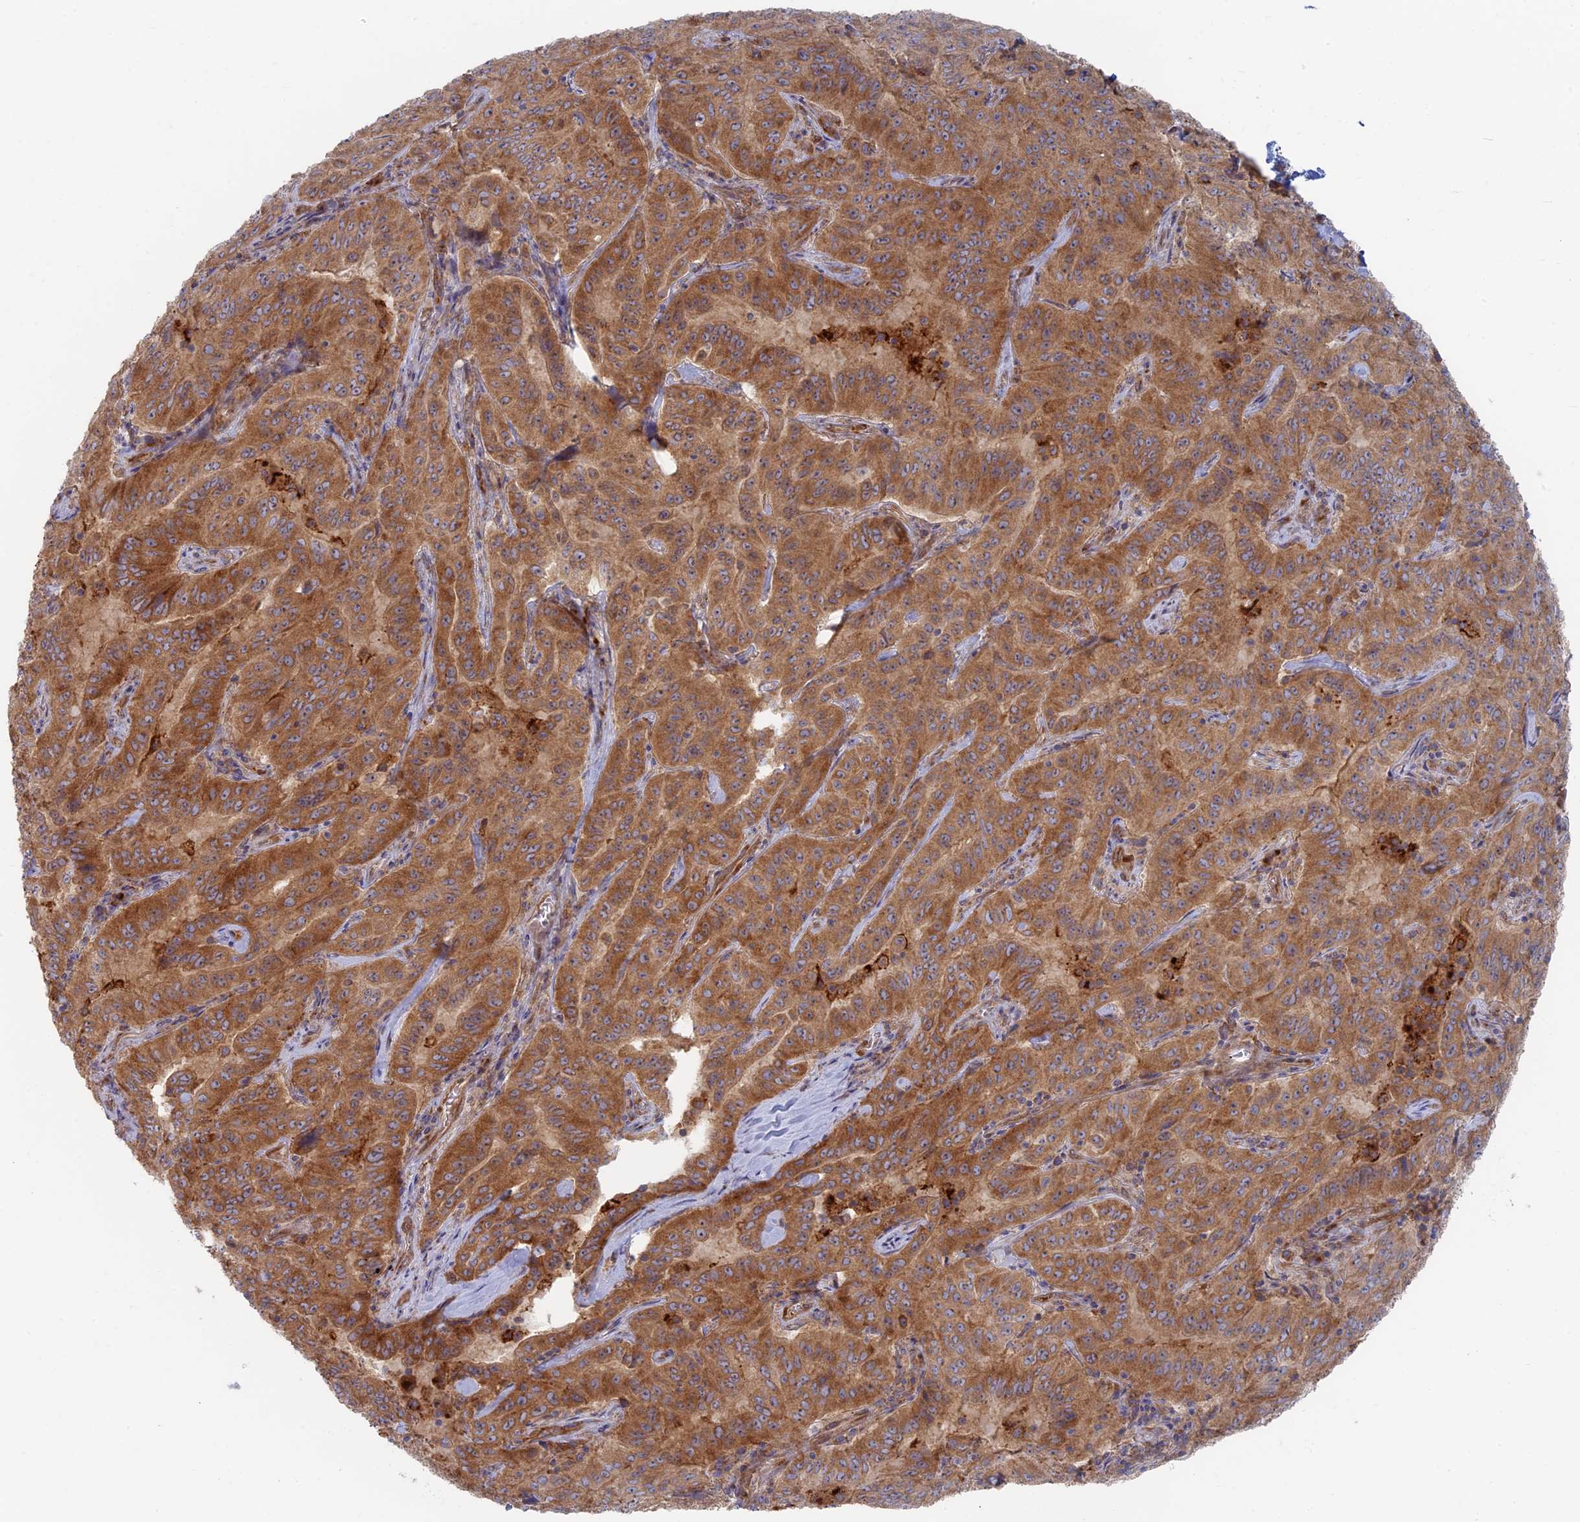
{"staining": {"intensity": "moderate", "quantity": ">75%", "location": "cytoplasmic/membranous"}, "tissue": "pancreatic cancer", "cell_type": "Tumor cells", "image_type": "cancer", "snomed": [{"axis": "morphology", "description": "Adenocarcinoma, NOS"}, {"axis": "topography", "description": "Pancreas"}], "caption": "A high-resolution image shows IHC staining of adenocarcinoma (pancreatic), which demonstrates moderate cytoplasmic/membranous positivity in about >75% of tumor cells. (IHC, brightfield microscopy, high magnification).", "gene": "TBC1D30", "patient": {"sex": "male", "age": 63}}